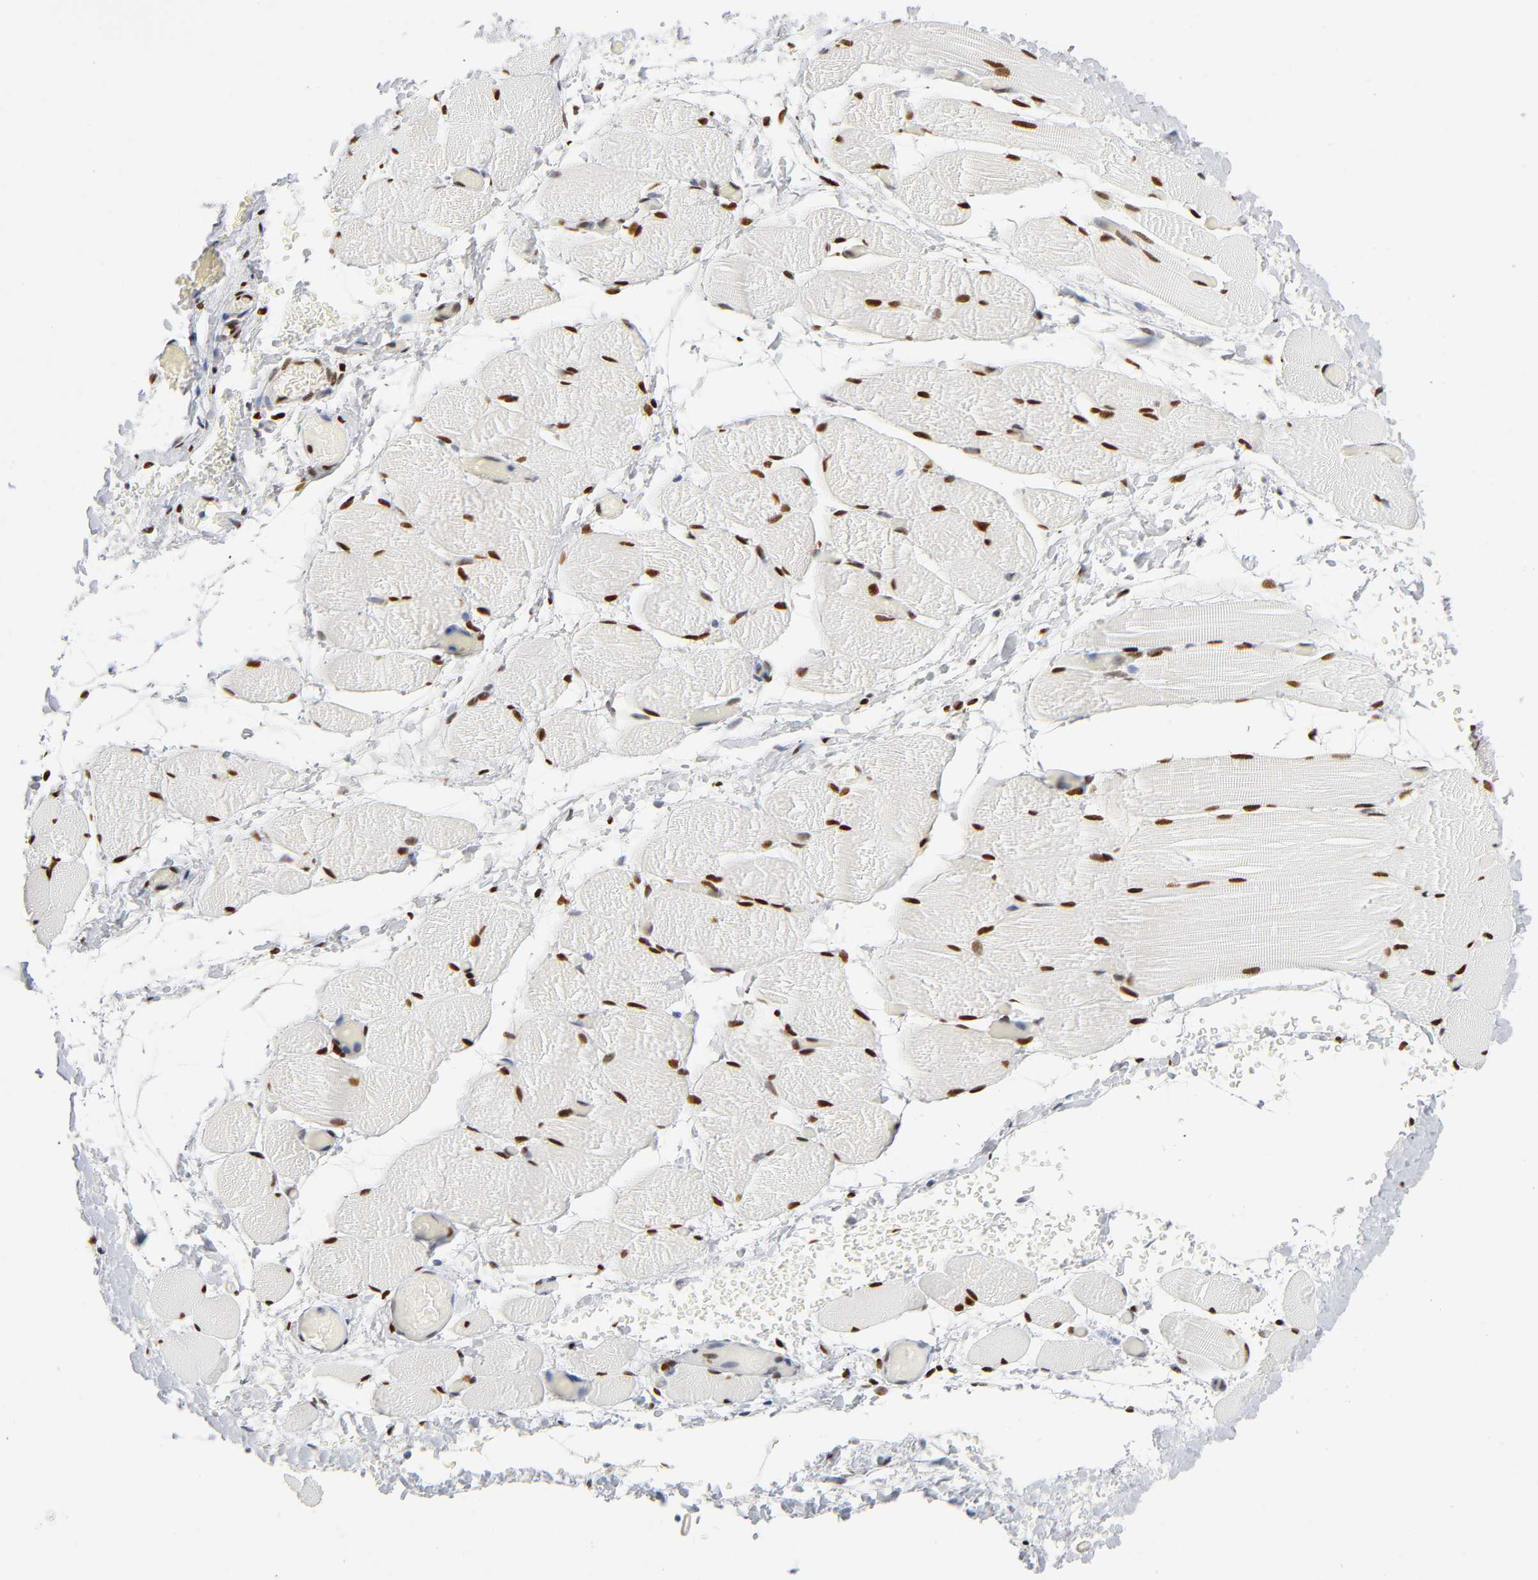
{"staining": {"intensity": "strong", "quantity": ">75%", "location": "nuclear"}, "tissue": "skeletal muscle", "cell_type": "Myocytes", "image_type": "normal", "snomed": [{"axis": "morphology", "description": "Normal tissue, NOS"}, {"axis": "topography", "description": "Skeletal muscle"}, {"axis": "topography", "description": "Soft tissue"}], "caption": "Immunohistochemistry micrograph of normal skeletal muscle: human skeletal muscle stained using IHC displays high levels of strong protein expression localized specifically in the nuclear of myocytes, appearing as a nuclear brown color.", "gene": "NFIC", "patient": {"sex": "female", "age": 58}}